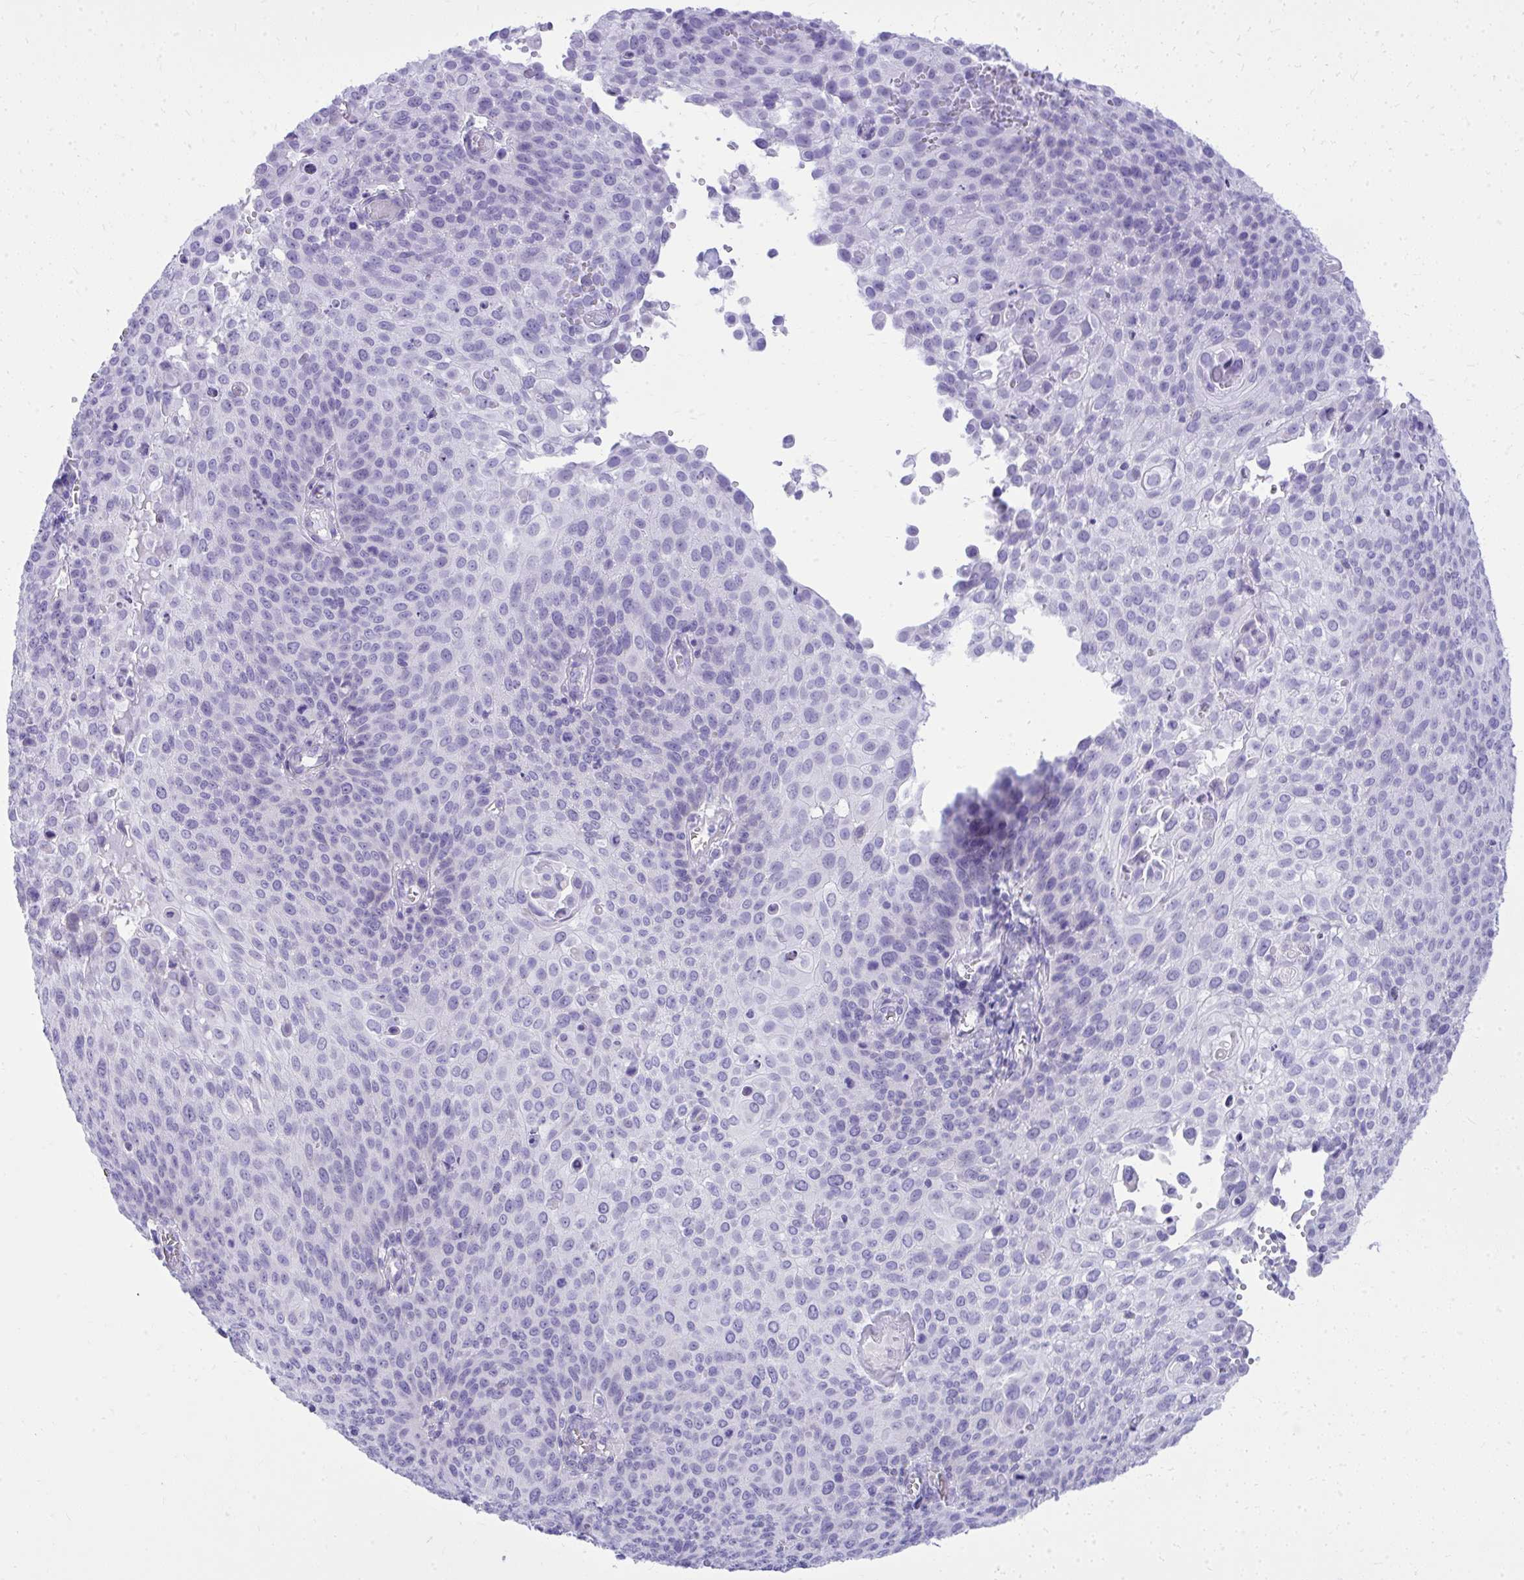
{"staining": {"intensity": "negative", "quantity": "none", "location": "none"}, "tissue": "cervical cancer", "cell_type": "Tumor cells", "image_type": "cancer", "snomed": [{"axis": "morphology", "description": "Squamous cell carcinoma, NOS"}, {"axis": "topography", "description": "Cervix"}], "caption": "Protein analysis of cervical squamous cell carcinoma demonstrates no significant positivity in tumor cells.", "gene": "RALYL", "patient": {"sex": "female", "age": 65}}